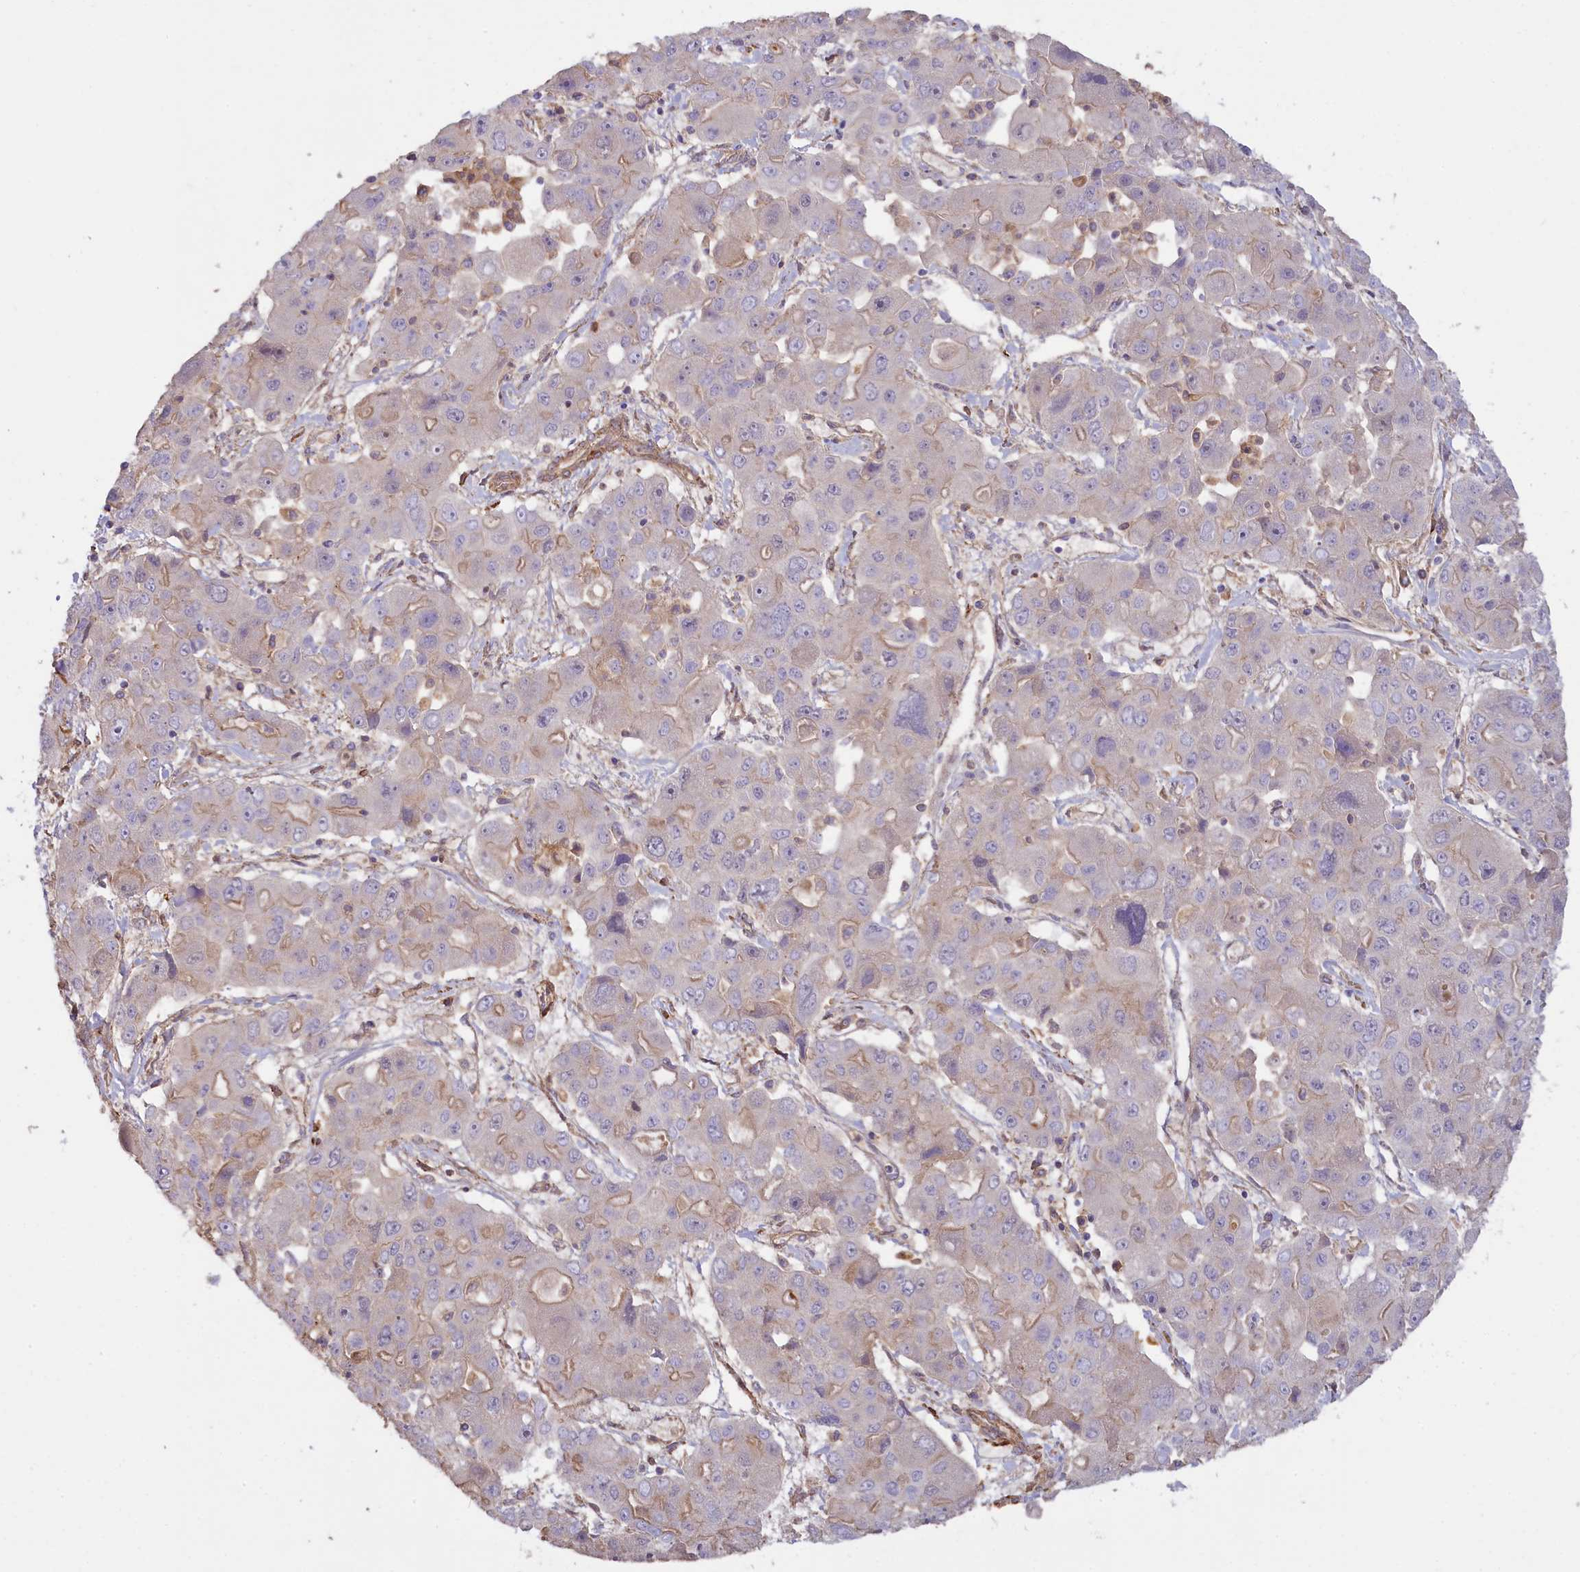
{"staining": {"intensity": "weak", "quantity": "<25%", "location": "cytoplasmic/membranous"}, "tissue": "liver cancer", "cell_type": "Tumor cells", "image_type": "cancer", "snomed": [{"axis": "morphology", "description": "Cholangiocarcinoma"}, {"axis": "topography", "description": "Liver"}], "caption": "IHC image of human liver cholangiocarcinoma stained for a protein (brown), which reveals no positivity in tumor cells. (Stains: DAB (3,3'-diaminobenzidine) IHC with hematoxylin counter stain, Microscopy: brightfield microscopy at high magnification).", "gene": "FUZ", "patient": {"sex": "male", "age": 67}}